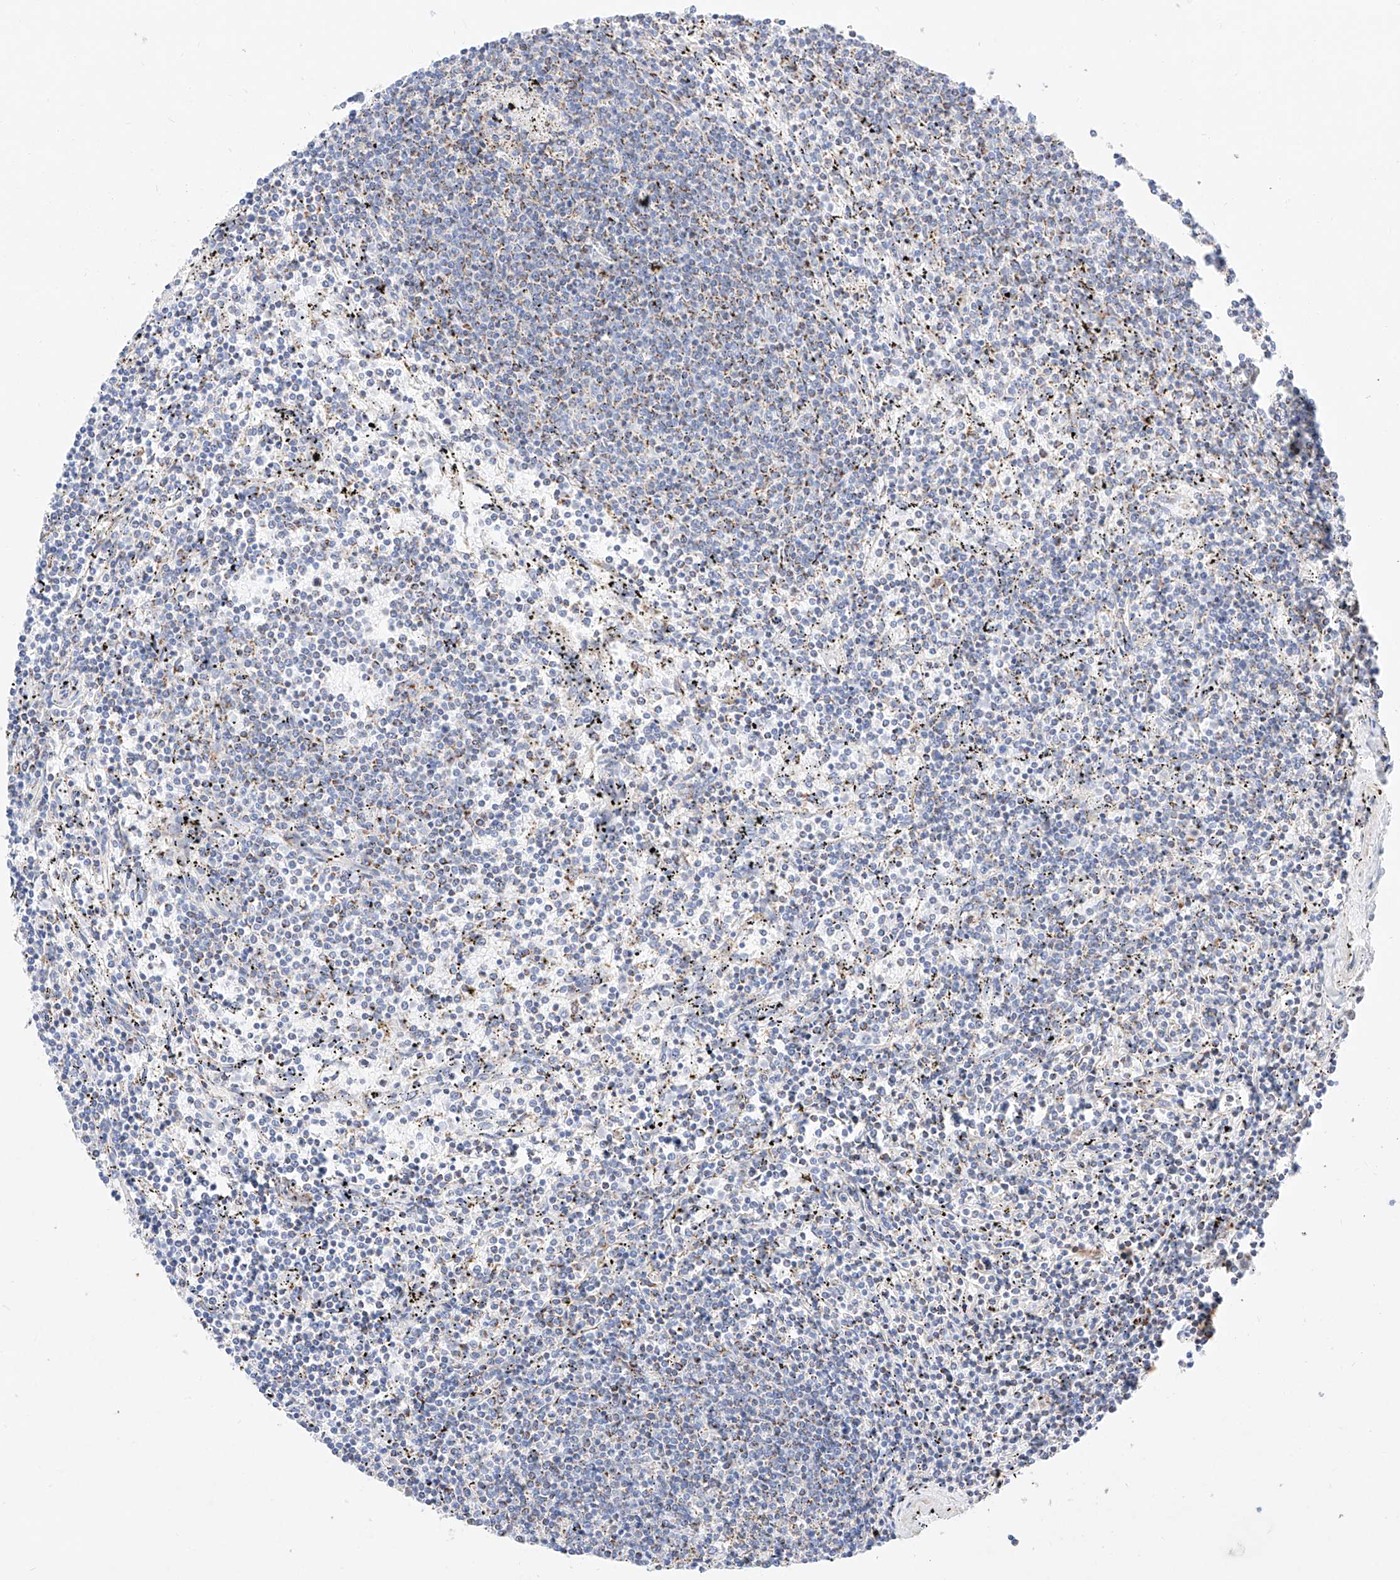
{"staining": {"intensity": "weak", "quantity": "<25%", "location": "cytoplasmic/membranous"}, "tissue": "lymphoma", "cell_type": "Tumor cells", "image_type": "cancer", "snomed": [{"axis": "morphology", "description": "Malignant lymphoma, non-Hodgkin's type, Low grade"}, {"axis": "topography", "description": "Spleen"}], "caption": "High magnification brightfield microscopy of malignant lymphoma, non-Hodgkin's type (low-grade) stained with DAB (brown) and counterstained with hematoxylin (blue): tumor cells show no significant staining.", "gene": "C6orf62", "patient": {"sex": "female", "age": 50}}